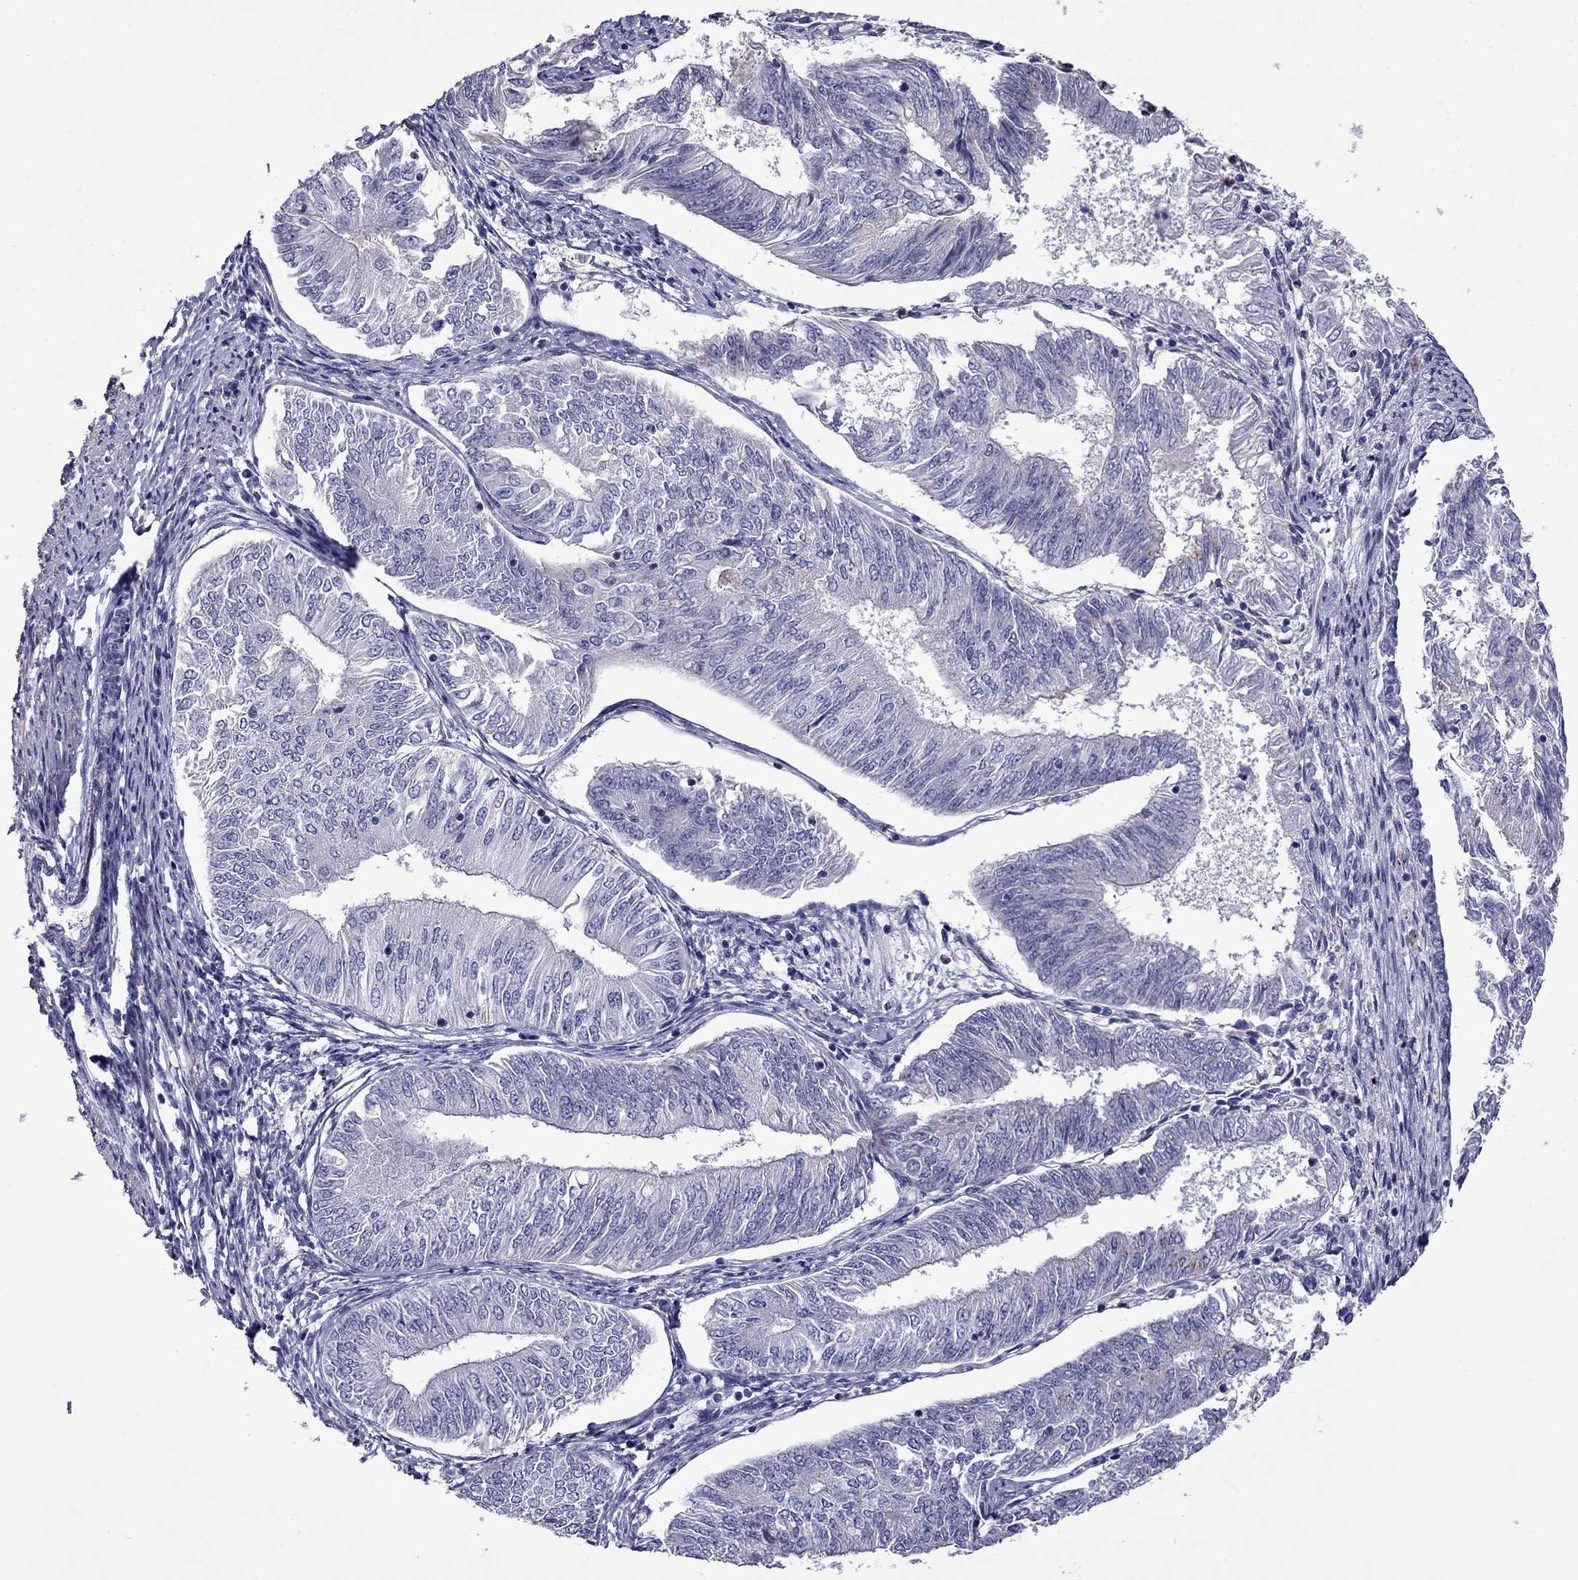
{"staining": {"intensity": "negative", "quantity": "none", "location": "none"}, "tissue": "endometrial cancer", "cell_type": "Tumor cells", "image_type": "cancer", "snomed": [{"axis": "morphology", "description": "Adenocarcinoma, NOS"}, {"axis": "topography", "description": "Endometrium"}], "caption": "Protein analysis of adenocarcinoma (endometrial) demonstrates no significant staining in tumor cells.", "gene": "STAR", "patient": {"sex": "female", "age": 58}}